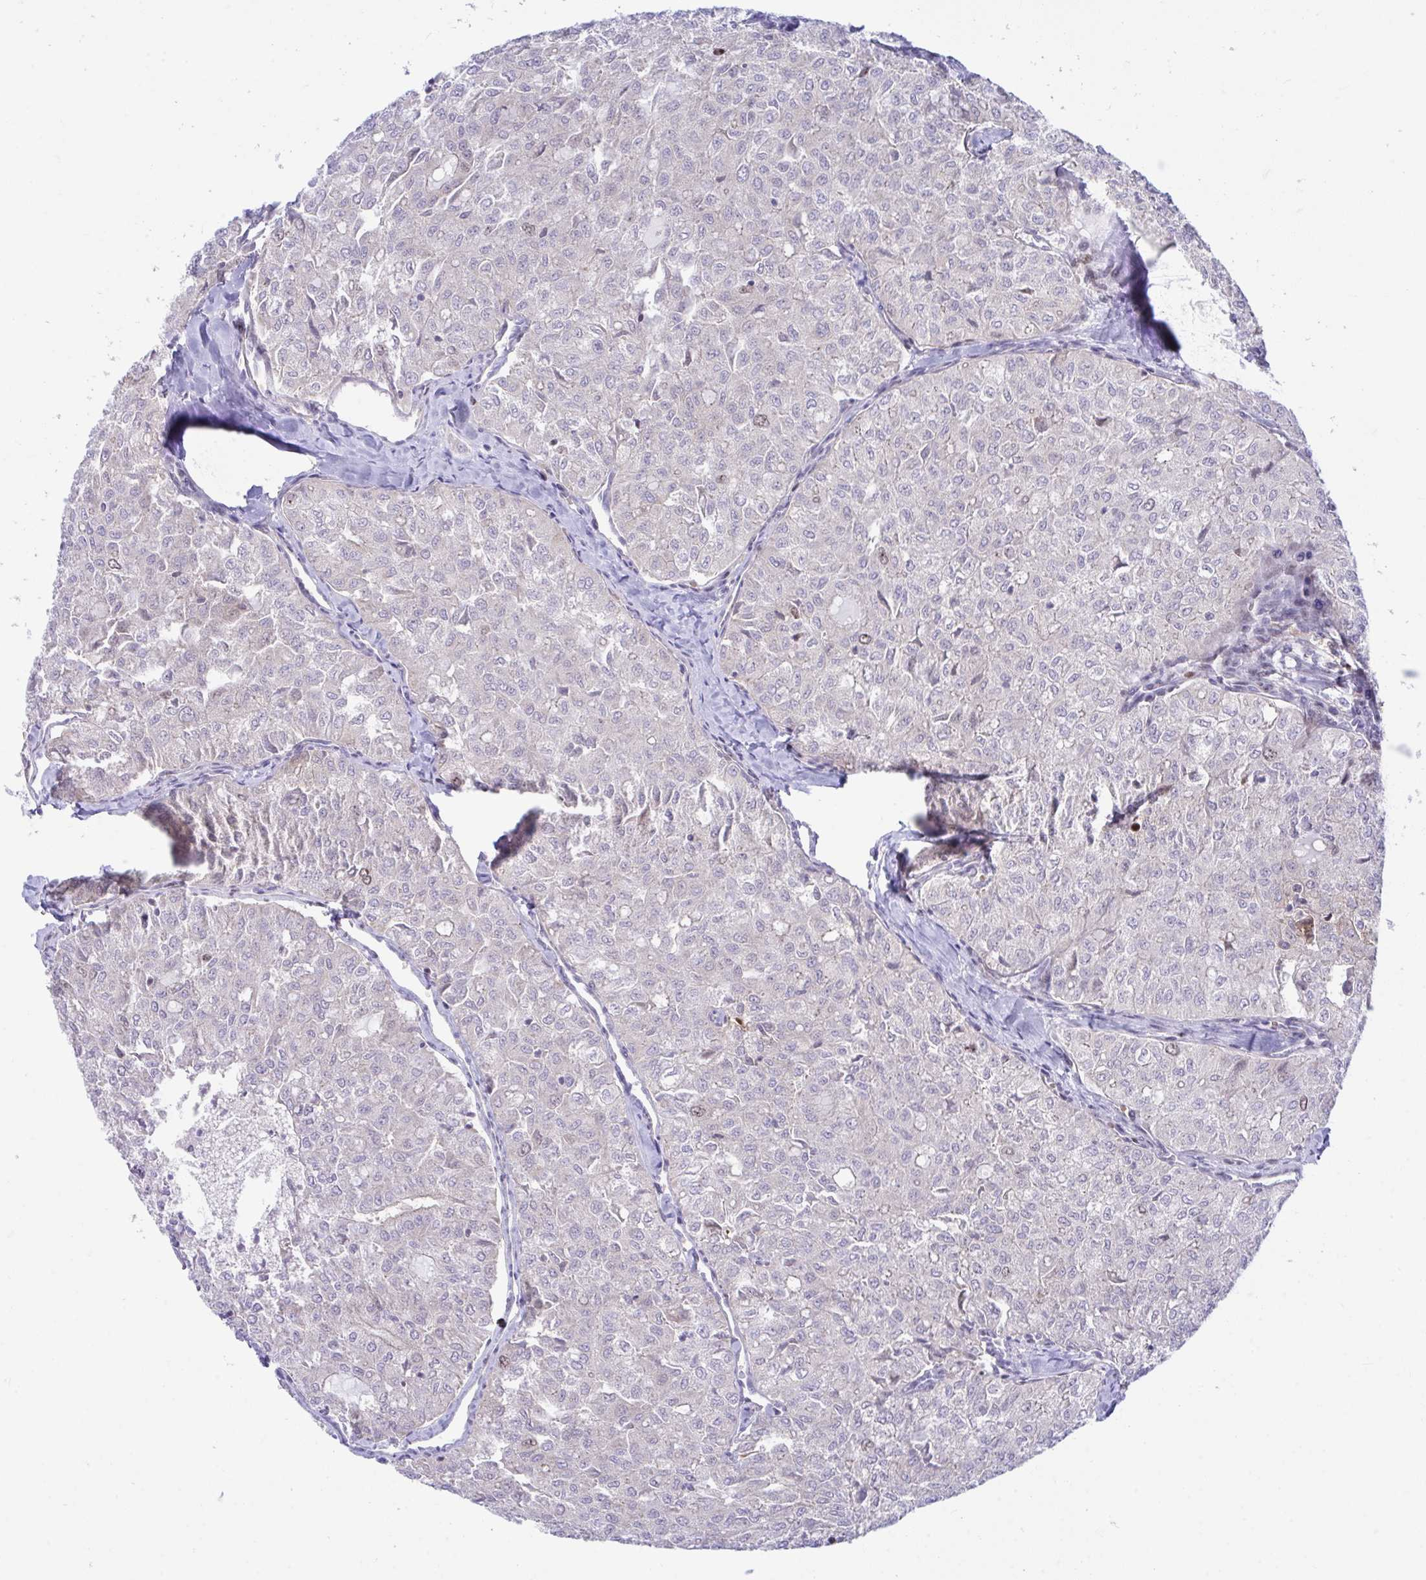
{"staining": {"intensity": "weak", "quantity": "<25%", "location": "cytoplasmic/membranous"}, "tissue": "thyroid cancer", "cell_type": "Tumor cells", "image_type": "cancer", "snomed": [{"axis": "morphology", "description": "Follicular adenoma carcinoma, NOS"}, {"axis": "topography", "description": "Thyroid gland"}], "caption": "Thyroid cancer was stained to show a protein in brown. There is no significant positivity in tumor cells.", "gene": "CENPQ", "patient": {"sex": "male", "age": 75}}